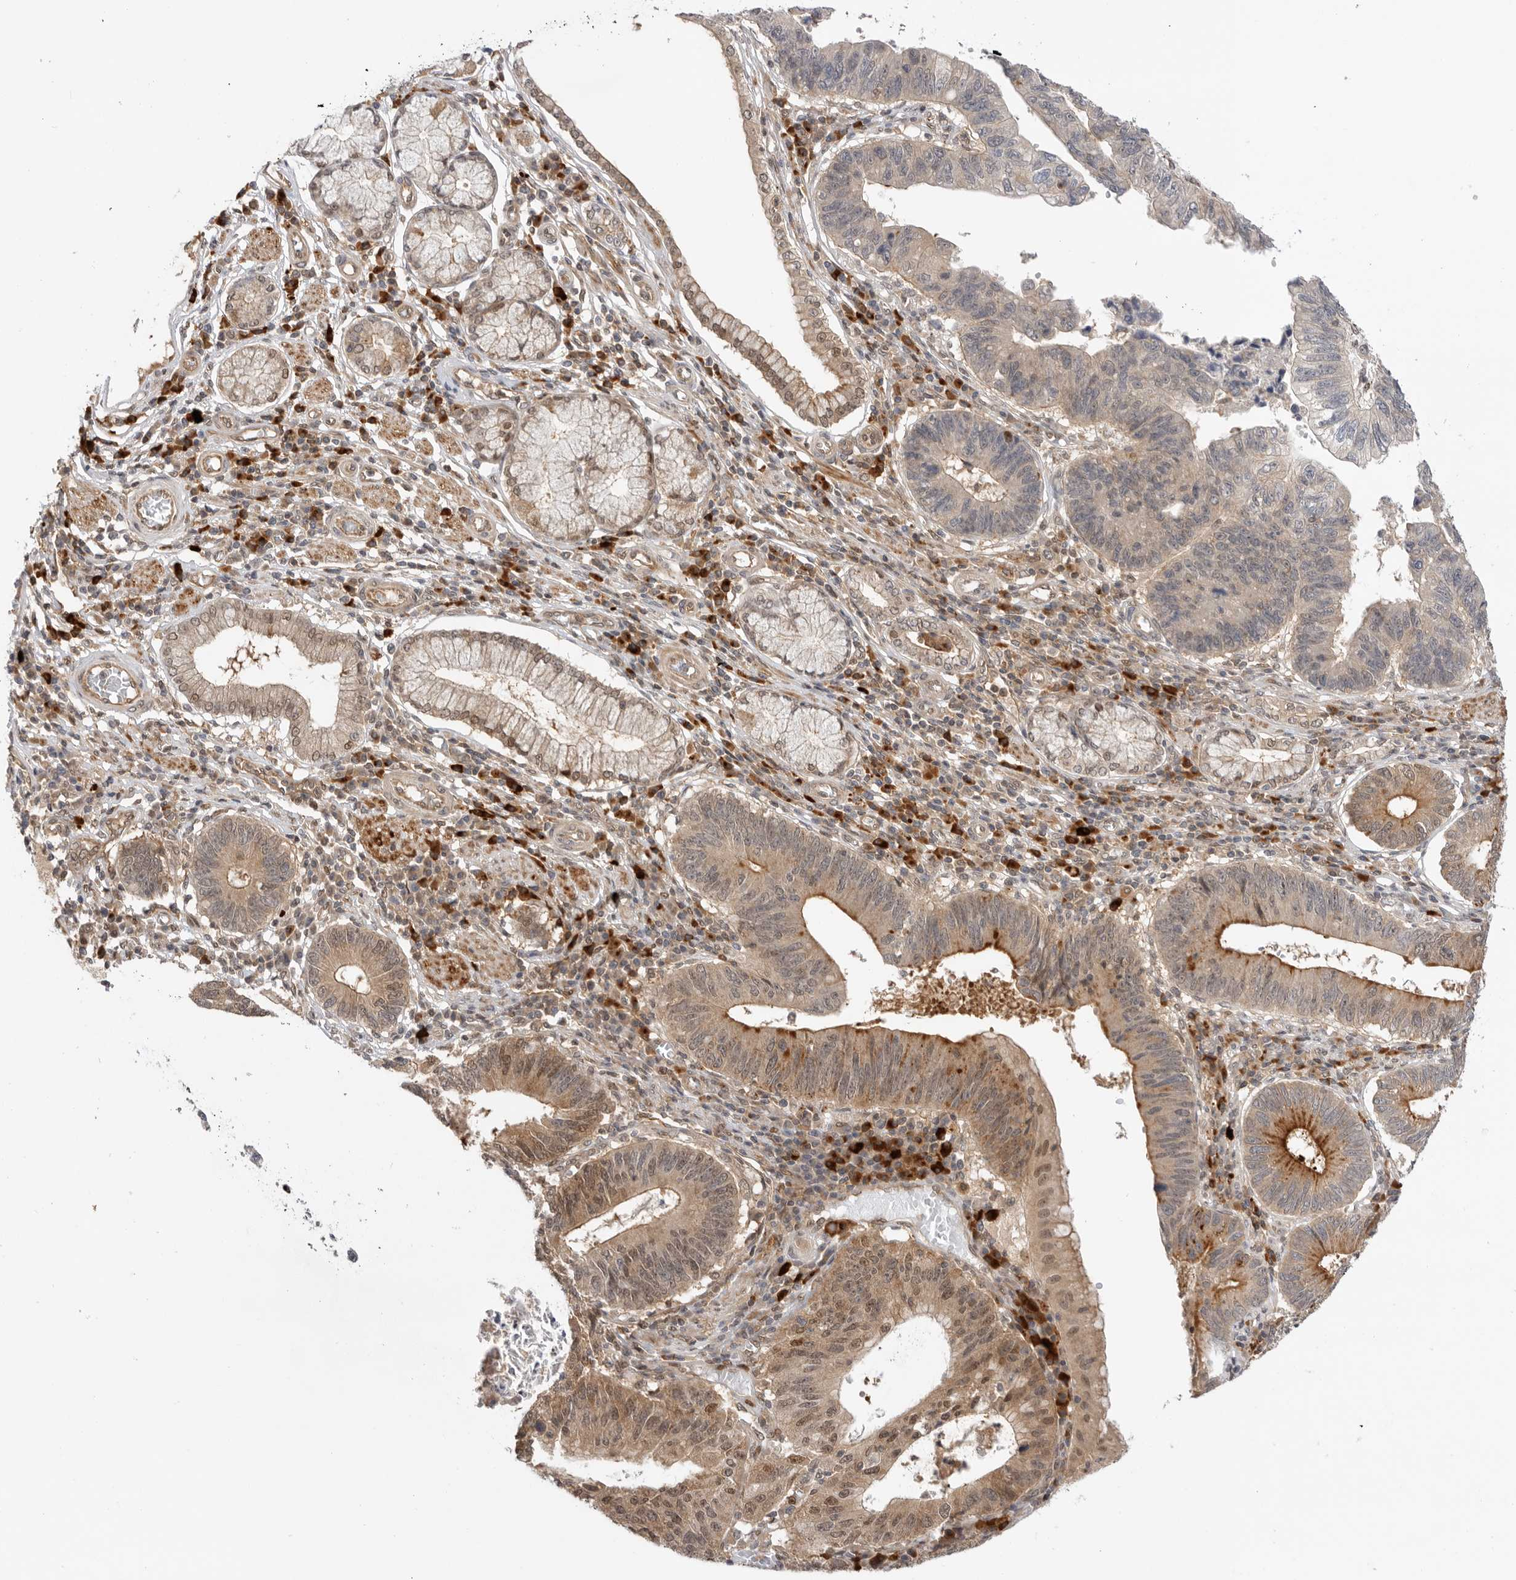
{"staining": {"intensity": "weak", "quantity": ">75%", "location": "cytoplasmic/membranous,nuclear"}, "tissue": "stomach cancer", "cell_type": "Tumor cells", "image_type": "cancer", "snomed": [{"axis": "morphology", "description": "Adenocarcinoma, NOS"}, {"axis": "topography", "description": "Stomach"}], "caption": "A high-resolution micrograph shows IHC staining of stomach cancer (adenocarcinoma), which shows weak cytoplasmic/membranous and nuclear positivity in approximately >75% of tumor cells.", "gene": "DCAF8", "patient": {"sex": "male", "age": 59}}